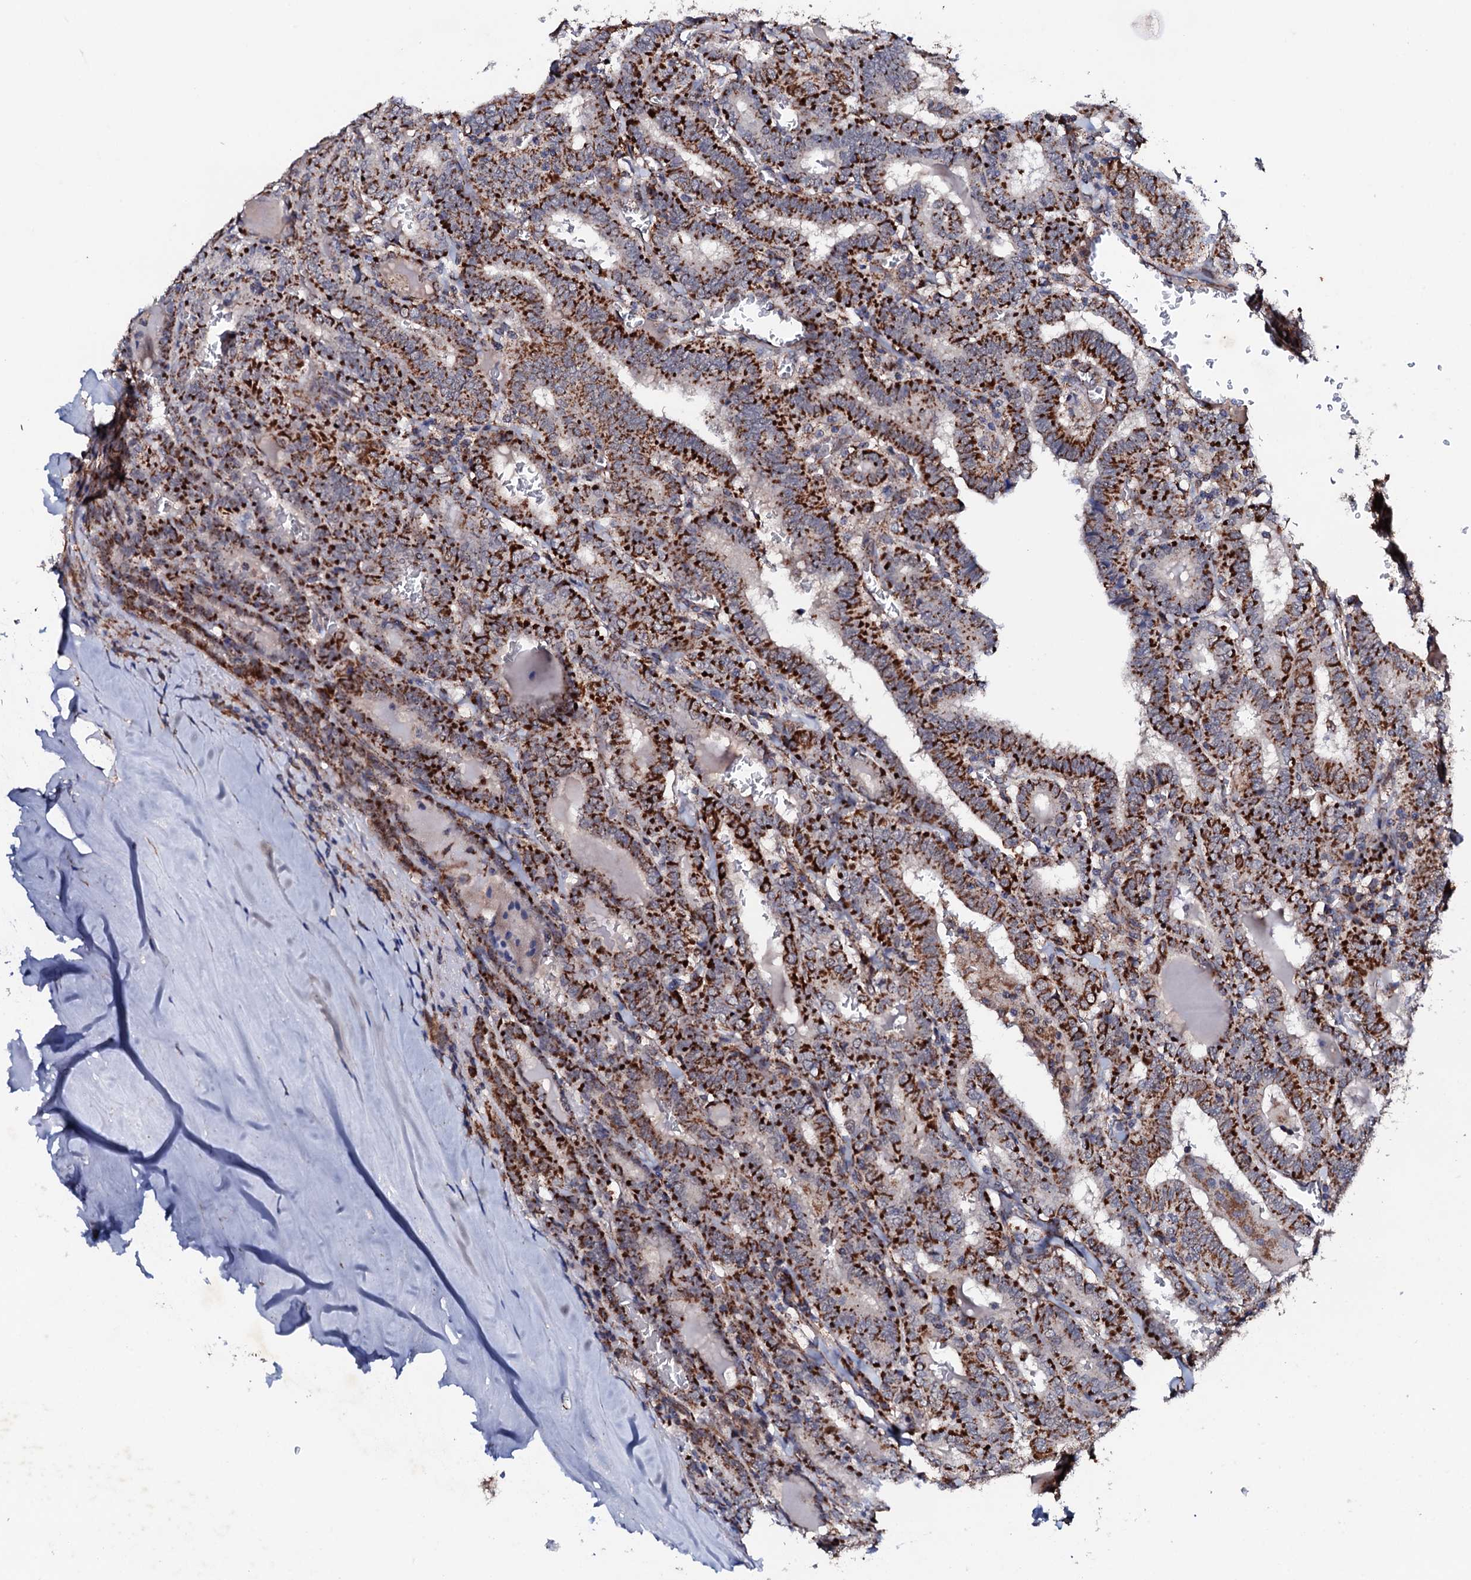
{"staining": {"intensity": "strong", "quantity": ">75%", "location": "cytoplasmic/membranous"}, "tissue": "thyroid cancer", "cell_type": "Tumor cells", "image_type": "cancer", "snomed": [{"axis": "morphology", "description": "Papillary adenocarcinoma, NOS"}, {"axis": "topography", "description": "Thyroid gland"}], "caption": "Papillary adenocarcinoma (thyroid) stained for a protein (brown) reveals strong cytoplasmic/membranous positive staining in approximately >75% of tumor cells.", "gene": "MTIF3", "patient": {"sex": "female", "age": 72}}